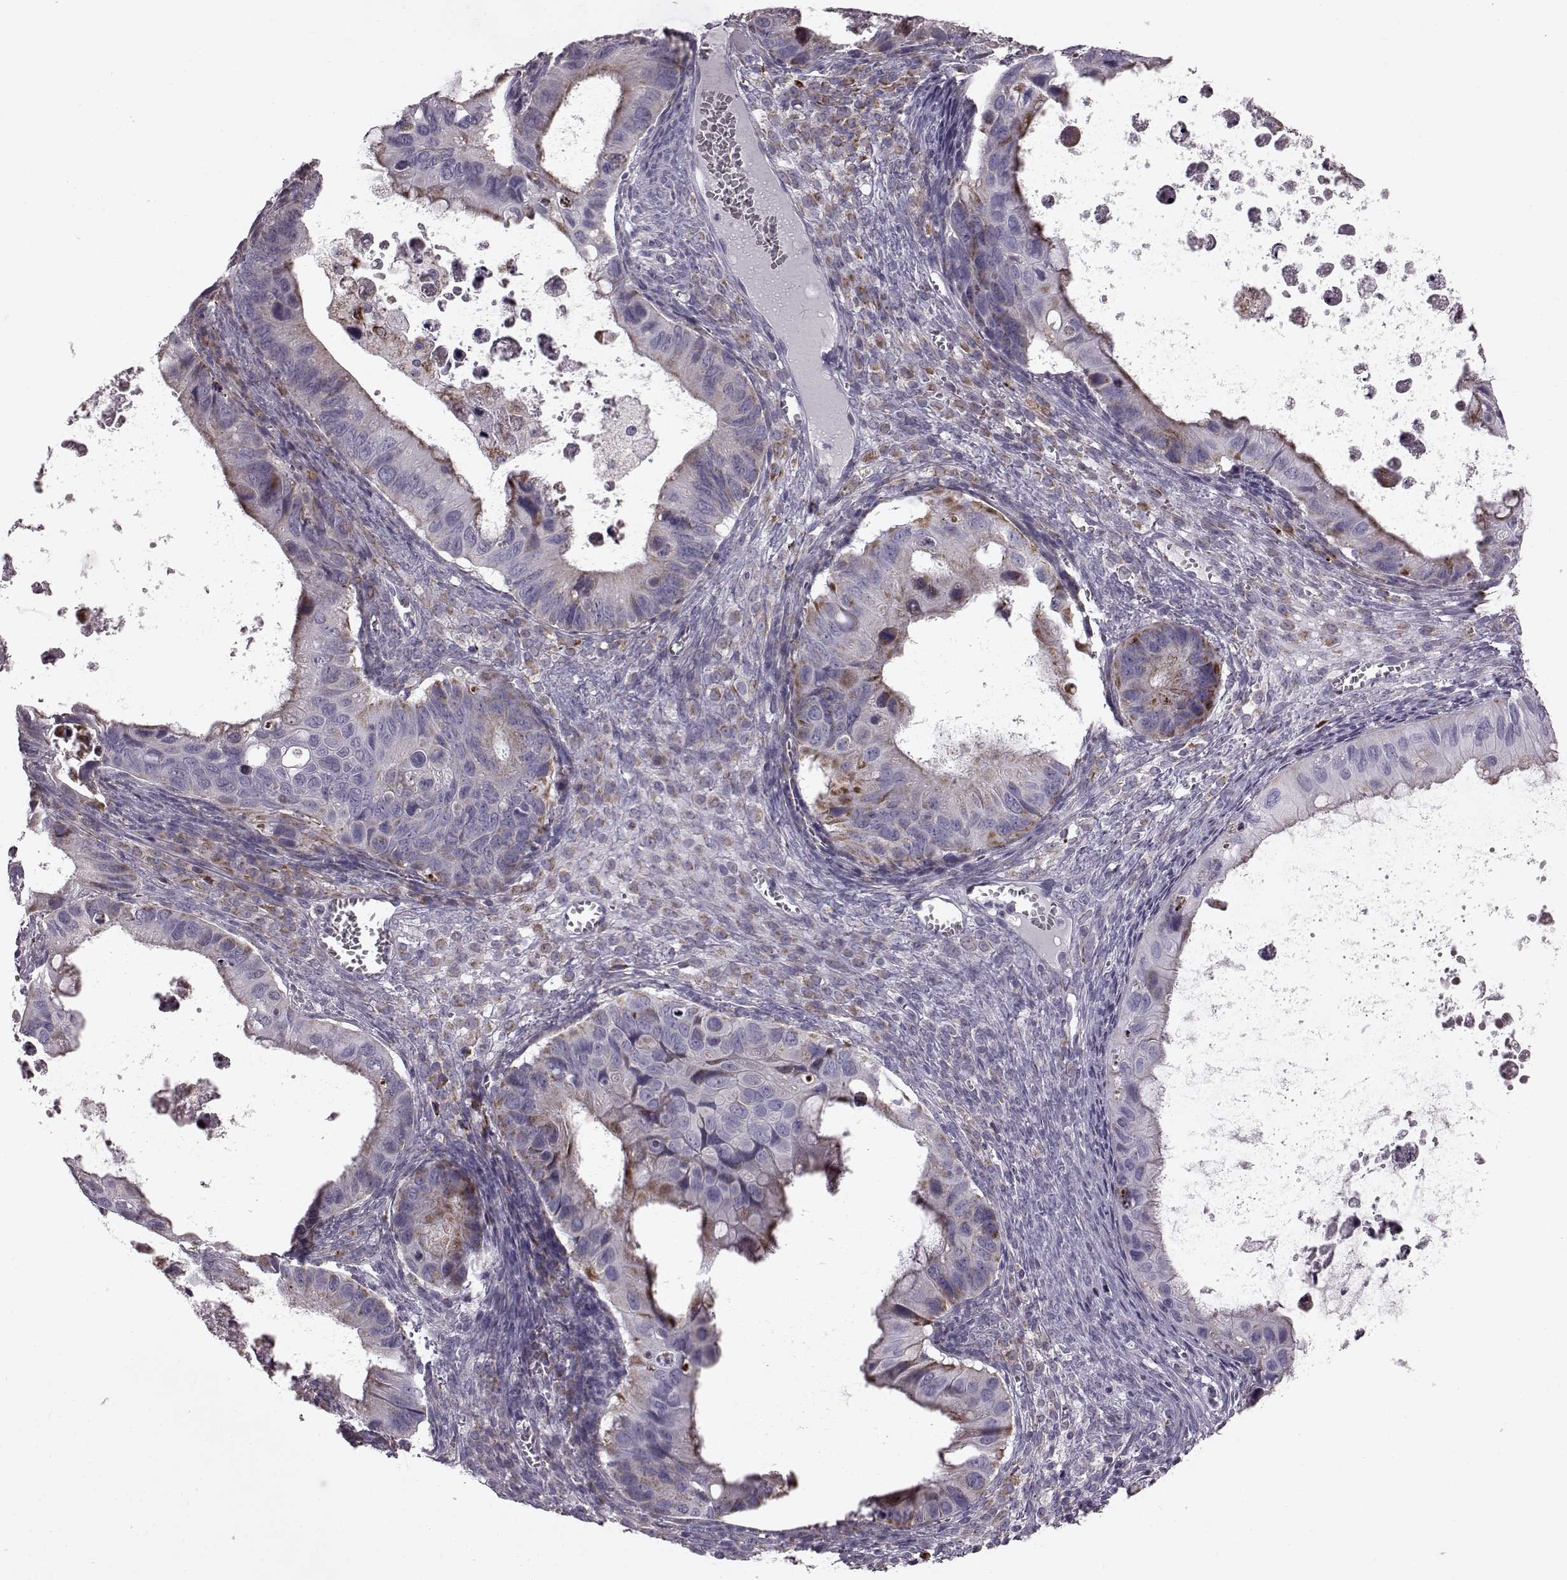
{"staining": {"intensity": "moderate", "quantity": ">75%", "location": "cytoplasmic/membranous"}, "tissue": "ovarian cancer", "cell_type": "Tumor cells", "image_type": "cancer", "snomed": [{"axis": "morphology", "description": "Cystadenocarcinoma, mucinous, NOS"}, {"axis": "topography", "description": "Ovary"}], "caption": "Moderate cytoplasmic/membranous protein expression is identified in about >75% of tumor cells in ovarian cancer (mucinous cystadenocarcinoma).", "gene": "ATP5MF", "patient": {"sex": "female", "age": 64}}